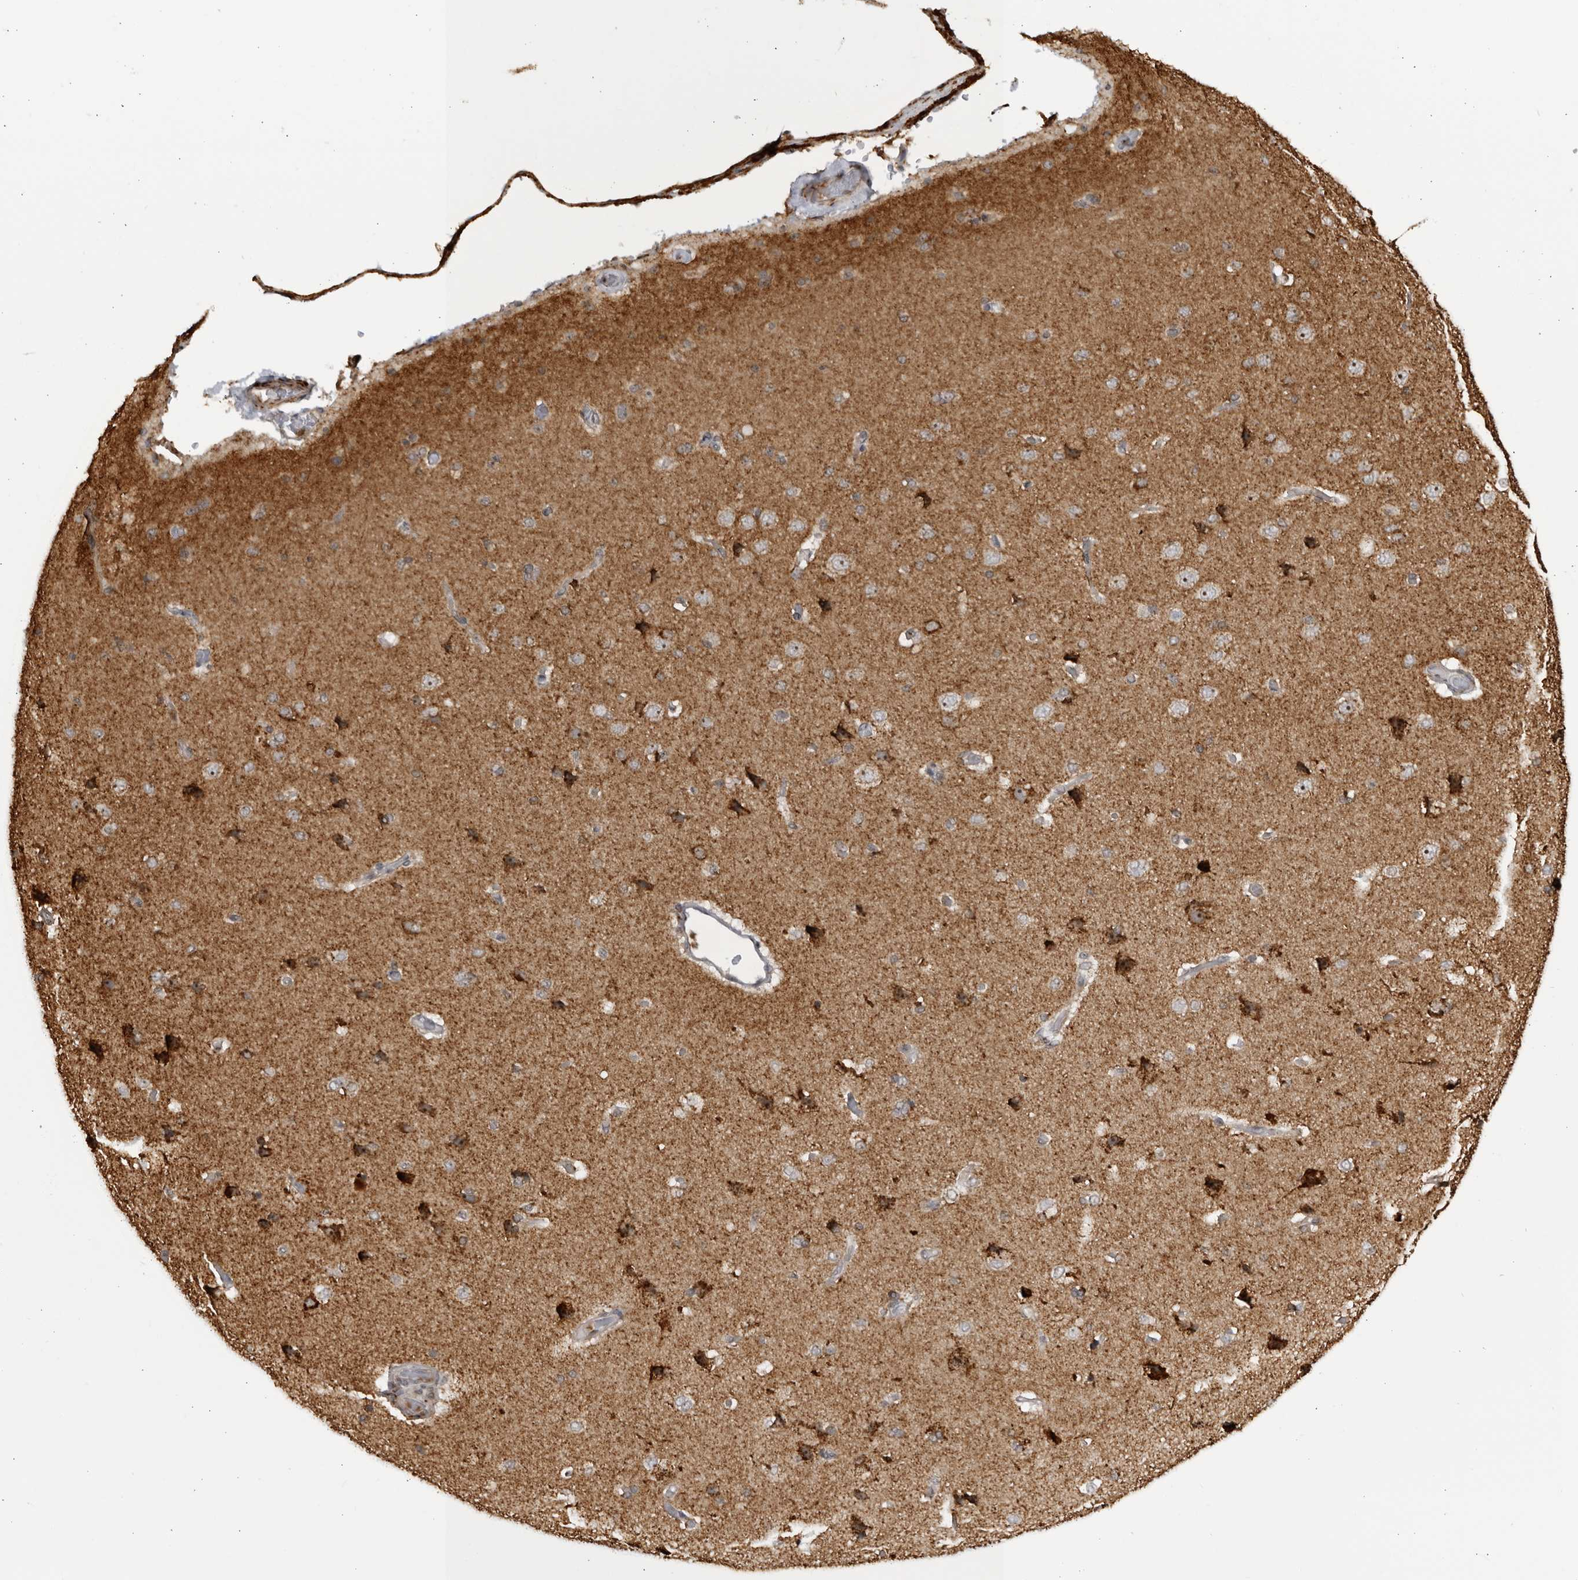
{"staining": {"intensity": "negative", "quantity": "none", "location": "none"}, "tissue": "cerebral cortex", "cell_type": "Endothelial cells", "image_type": "normal", "snomed": [{"axis": "morphology", "description": "Normal tissue, NOS"}, {"axis": "topography", "description": "Cerebral cortex"}], "caption": "An immunohistochemistry image of benign cerebral cortex is shown. There is no staining in endothelial cells of cerebral cortex.", "gene": "RBM34", "patient": {"sex": "male", "age": 62}}